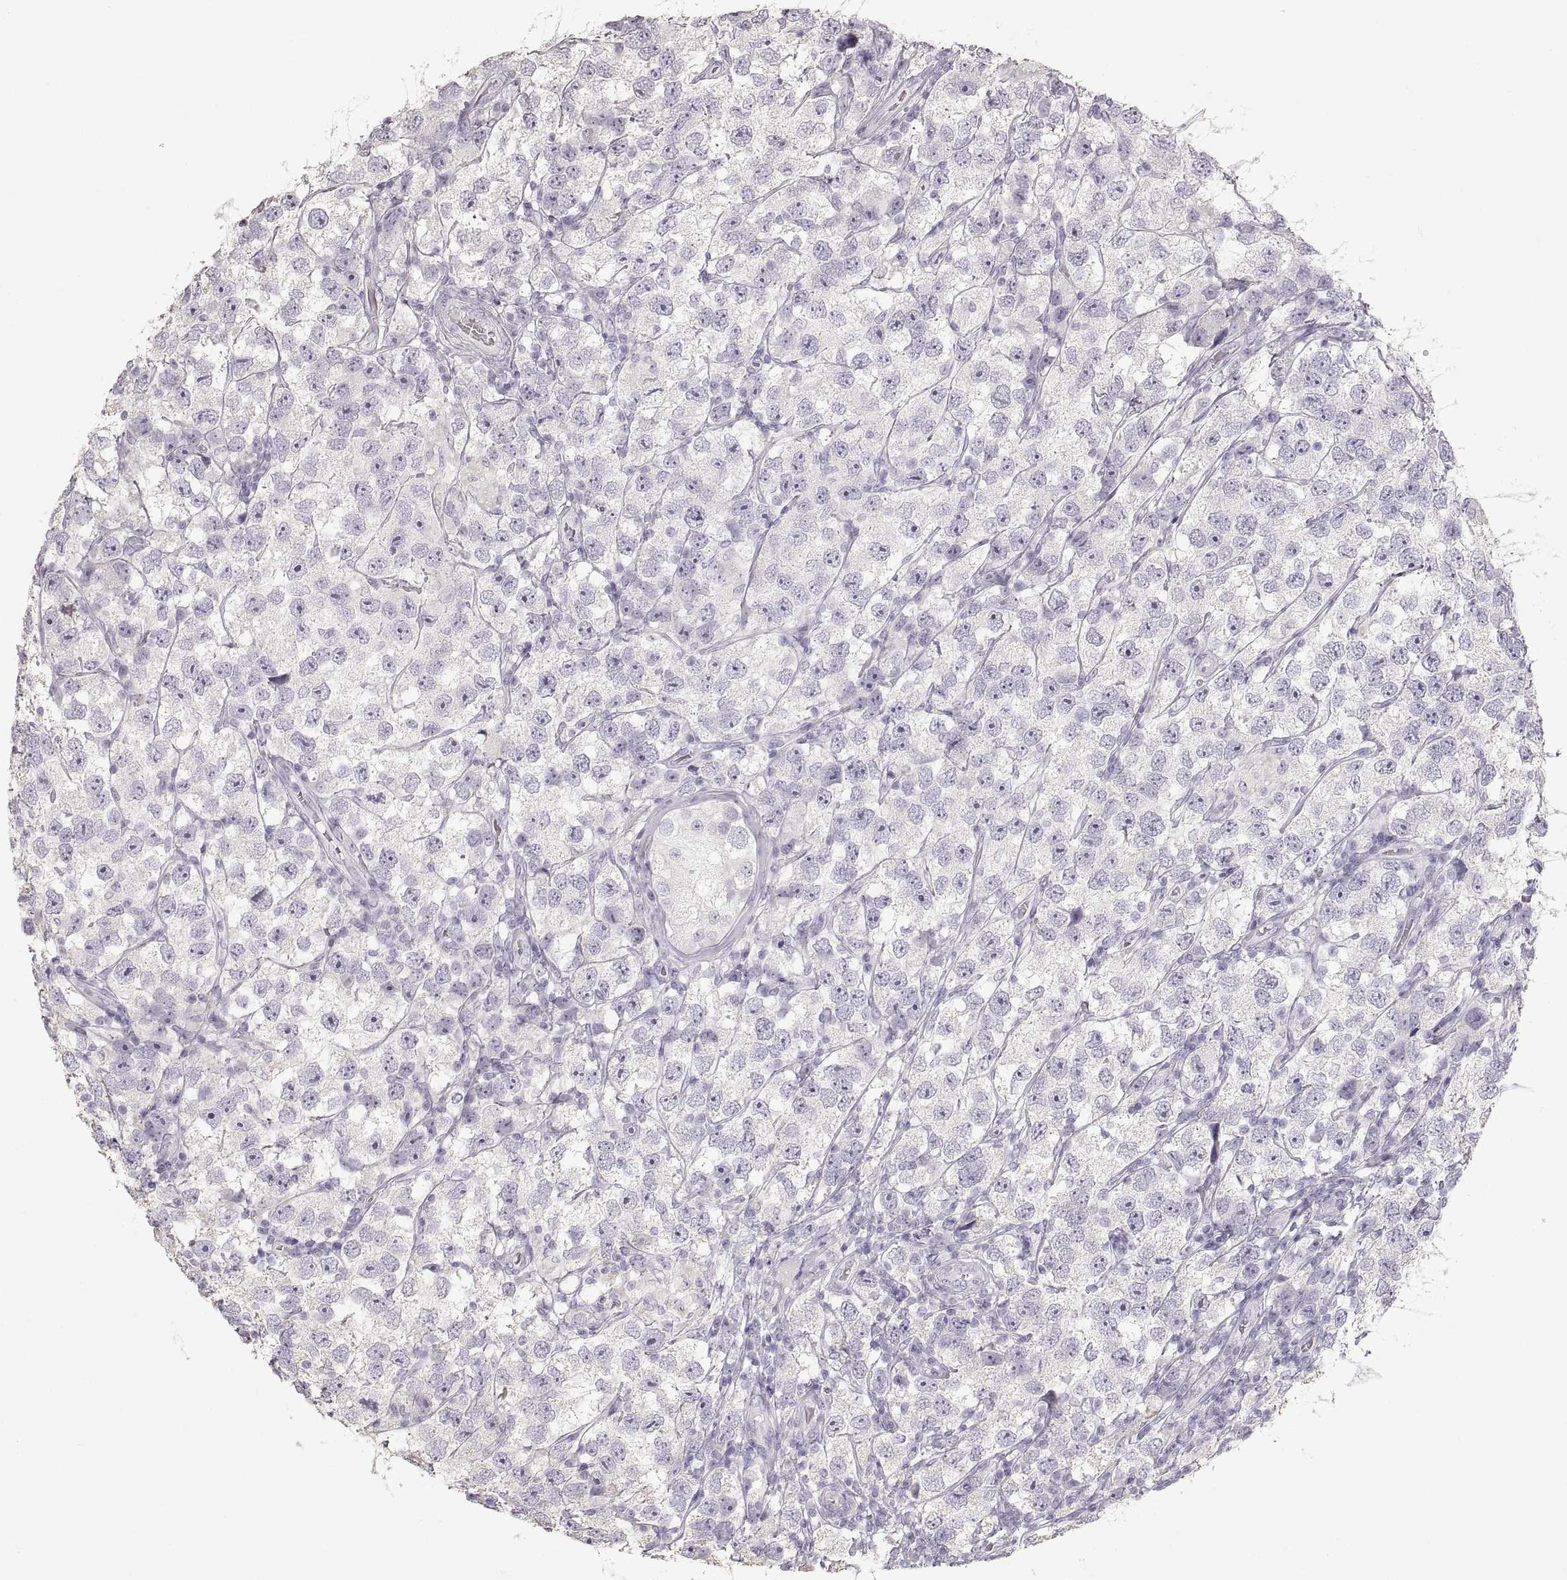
{"staining": {"intensity": "negative", "quantity": "none", "location": "none"}, "tissue": "testis cancer", "cell_type": "Tumor cells", "image_type": "cancer", "snomed": [{"axis": "morphology", "description": "Seminoma, NOS"}, {"axis": "topography", "description": "Testis"}], "caption": "There is no significant staining in tumor cells of seminoma (testis).", "gene": "ZP3", "patient": {"sex": "male", "age": 26}}